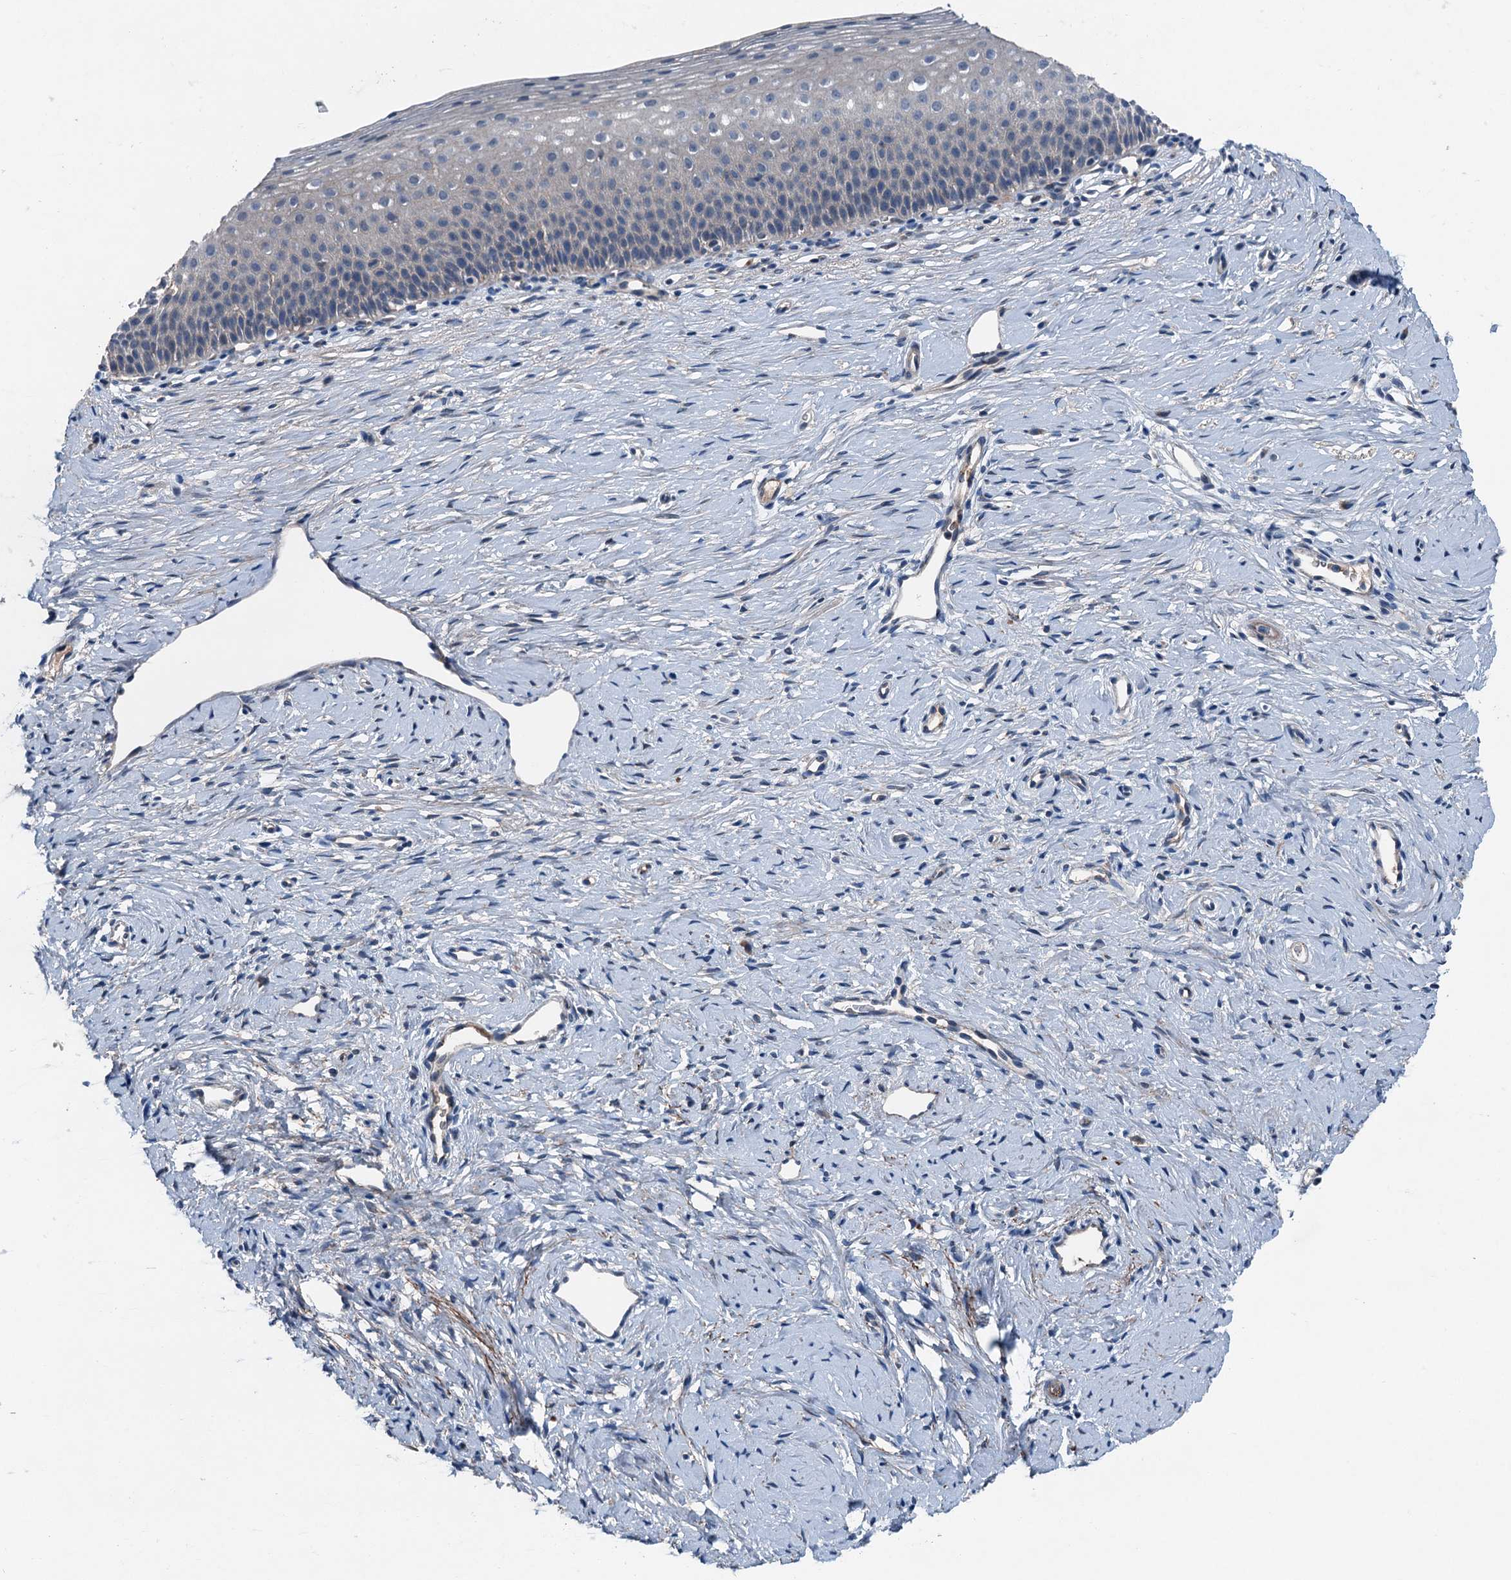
{"staining": {"intensity": "weak", "quantity": "25%-75%", "location": "cytoplasmic/membranous"}, "tissue": "cervix", "cell_type": "Glandular cells", "image_type": "normal", "snomed": [{"axis": "morphology", "description": "Normal tissue, NOS"}, {"axis": "topography", "description": "Cervix"}], "caption": "A histopathology image showing weak cytoplasmic/membranous staining in about 25%-75% of glandular cells in unremarkable cervix, as visualized by brown immunohistochemical staining.", "gene": "SLC2A10", "patient": {"sex": "female", "age": 36}}